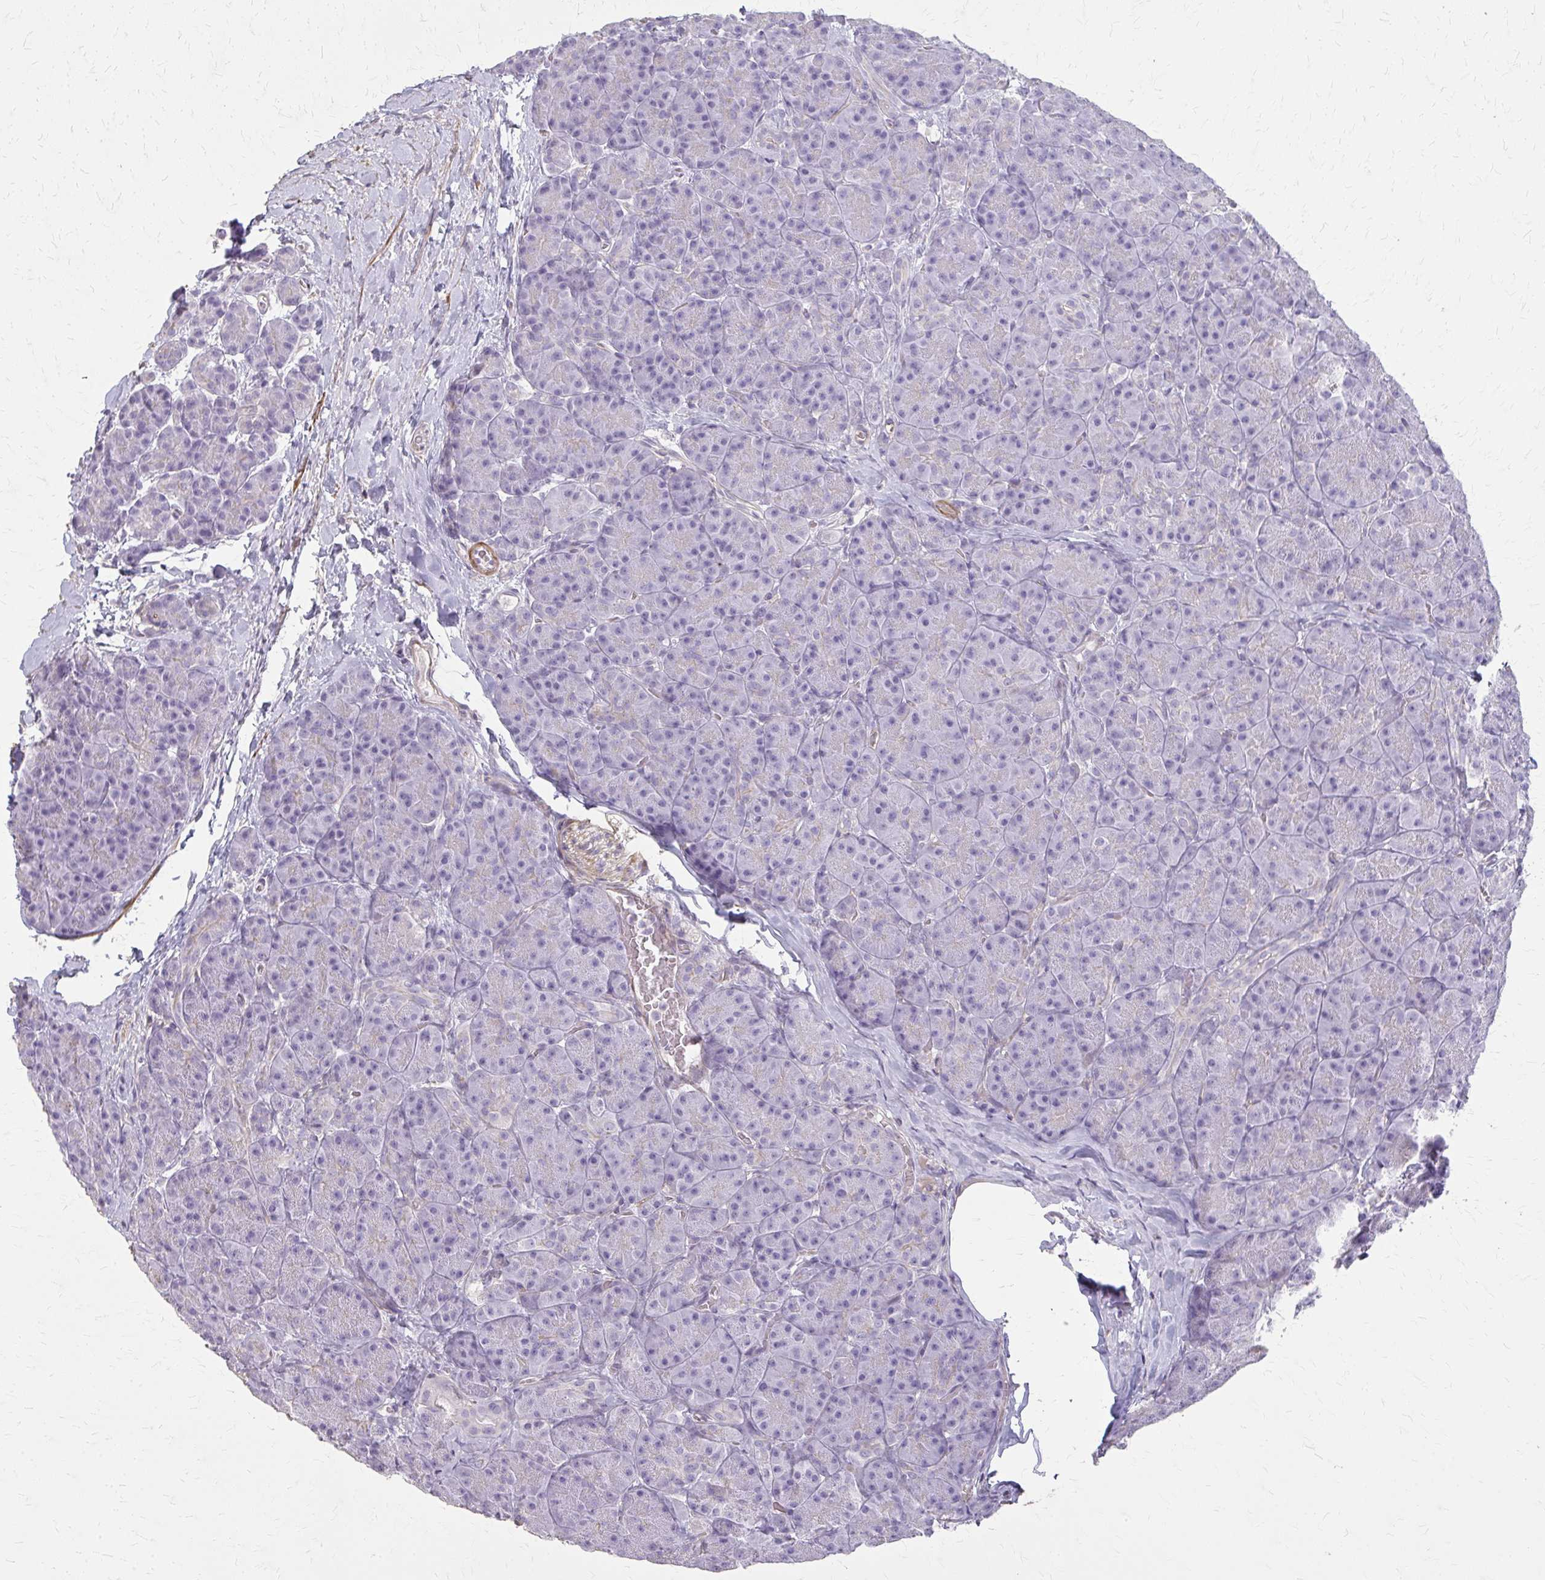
{"staining": {"intensity": "negative", "quantity": "none", "location": "none"}, "tissue": "pancreas", "cell_type": "Exocrine glandular cells", "image_type": "normal", "snomed": [{"axis": "morphology", "description": "Normal tissue, NOS"}, {"axis": "topography", "description": "Pancreas"}], "caption": "Immunohistochemistry histopathology image of unremarkable pancreas: human pancreas stained with DAB exhibits no significant protein expression in exocrine glandular cells.", "gene": "TENM4", "patient": {"sex": "male", "age": 57}}